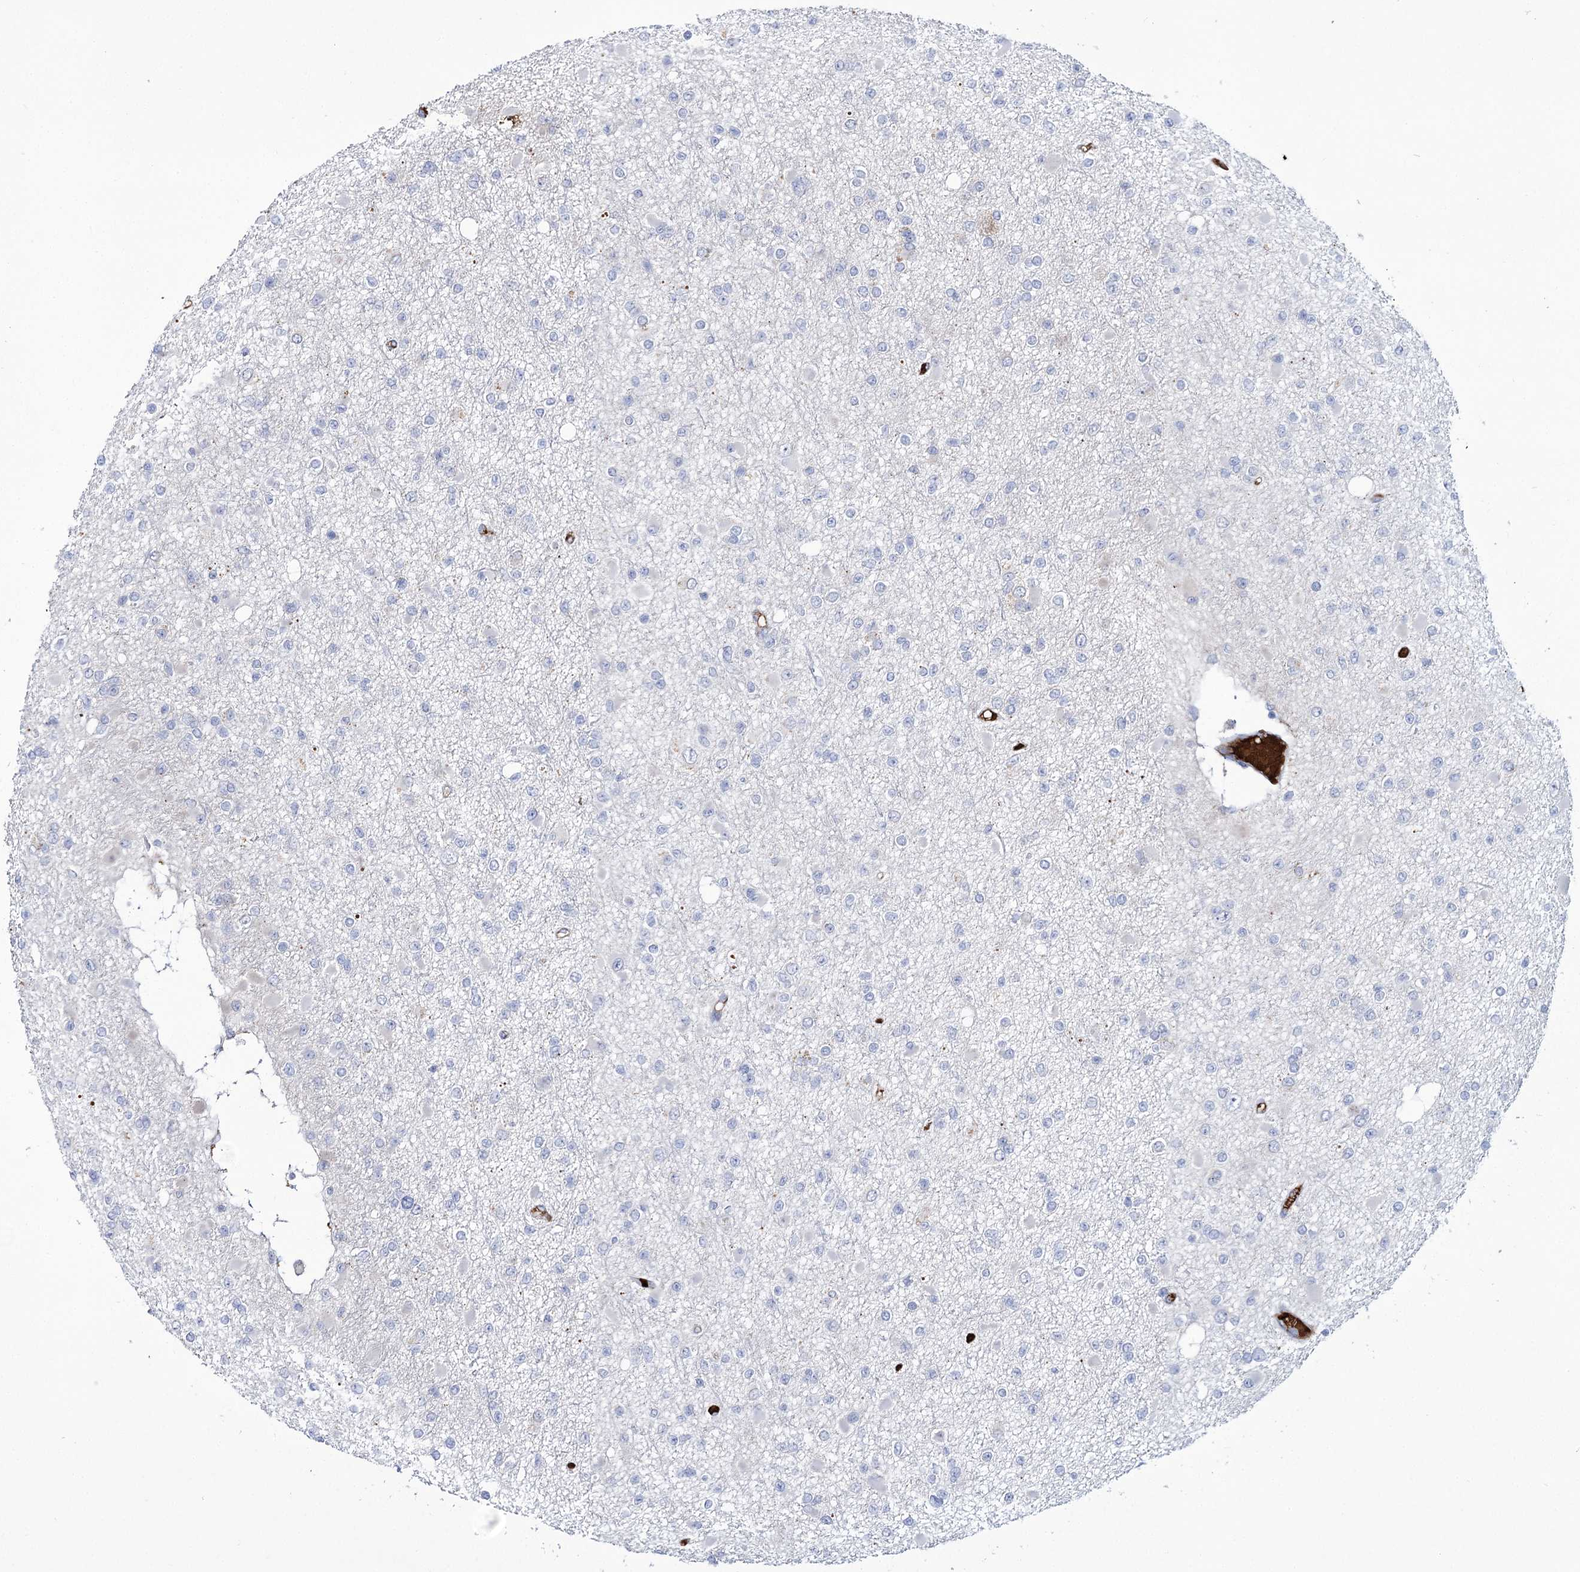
{"staining": {"intensity": "negative", "quantity": "none", "location": "none"}, "tissue": "glioma", "cell_type": "Tumor cells", "image_type": "cancer", "snomed": [{"axis": "morphology", "description": "Glioma, malignant, Low grade"}, {"axis": "topography", "description": "Brain"}], "caption": "Human low-grade glioma (malignant) stained for a protein using immunohistochemistry (IHC) displays no positivity in tumor cells.", "gene": "GBF1", "patient": {"sex": "female", "age": 22}}